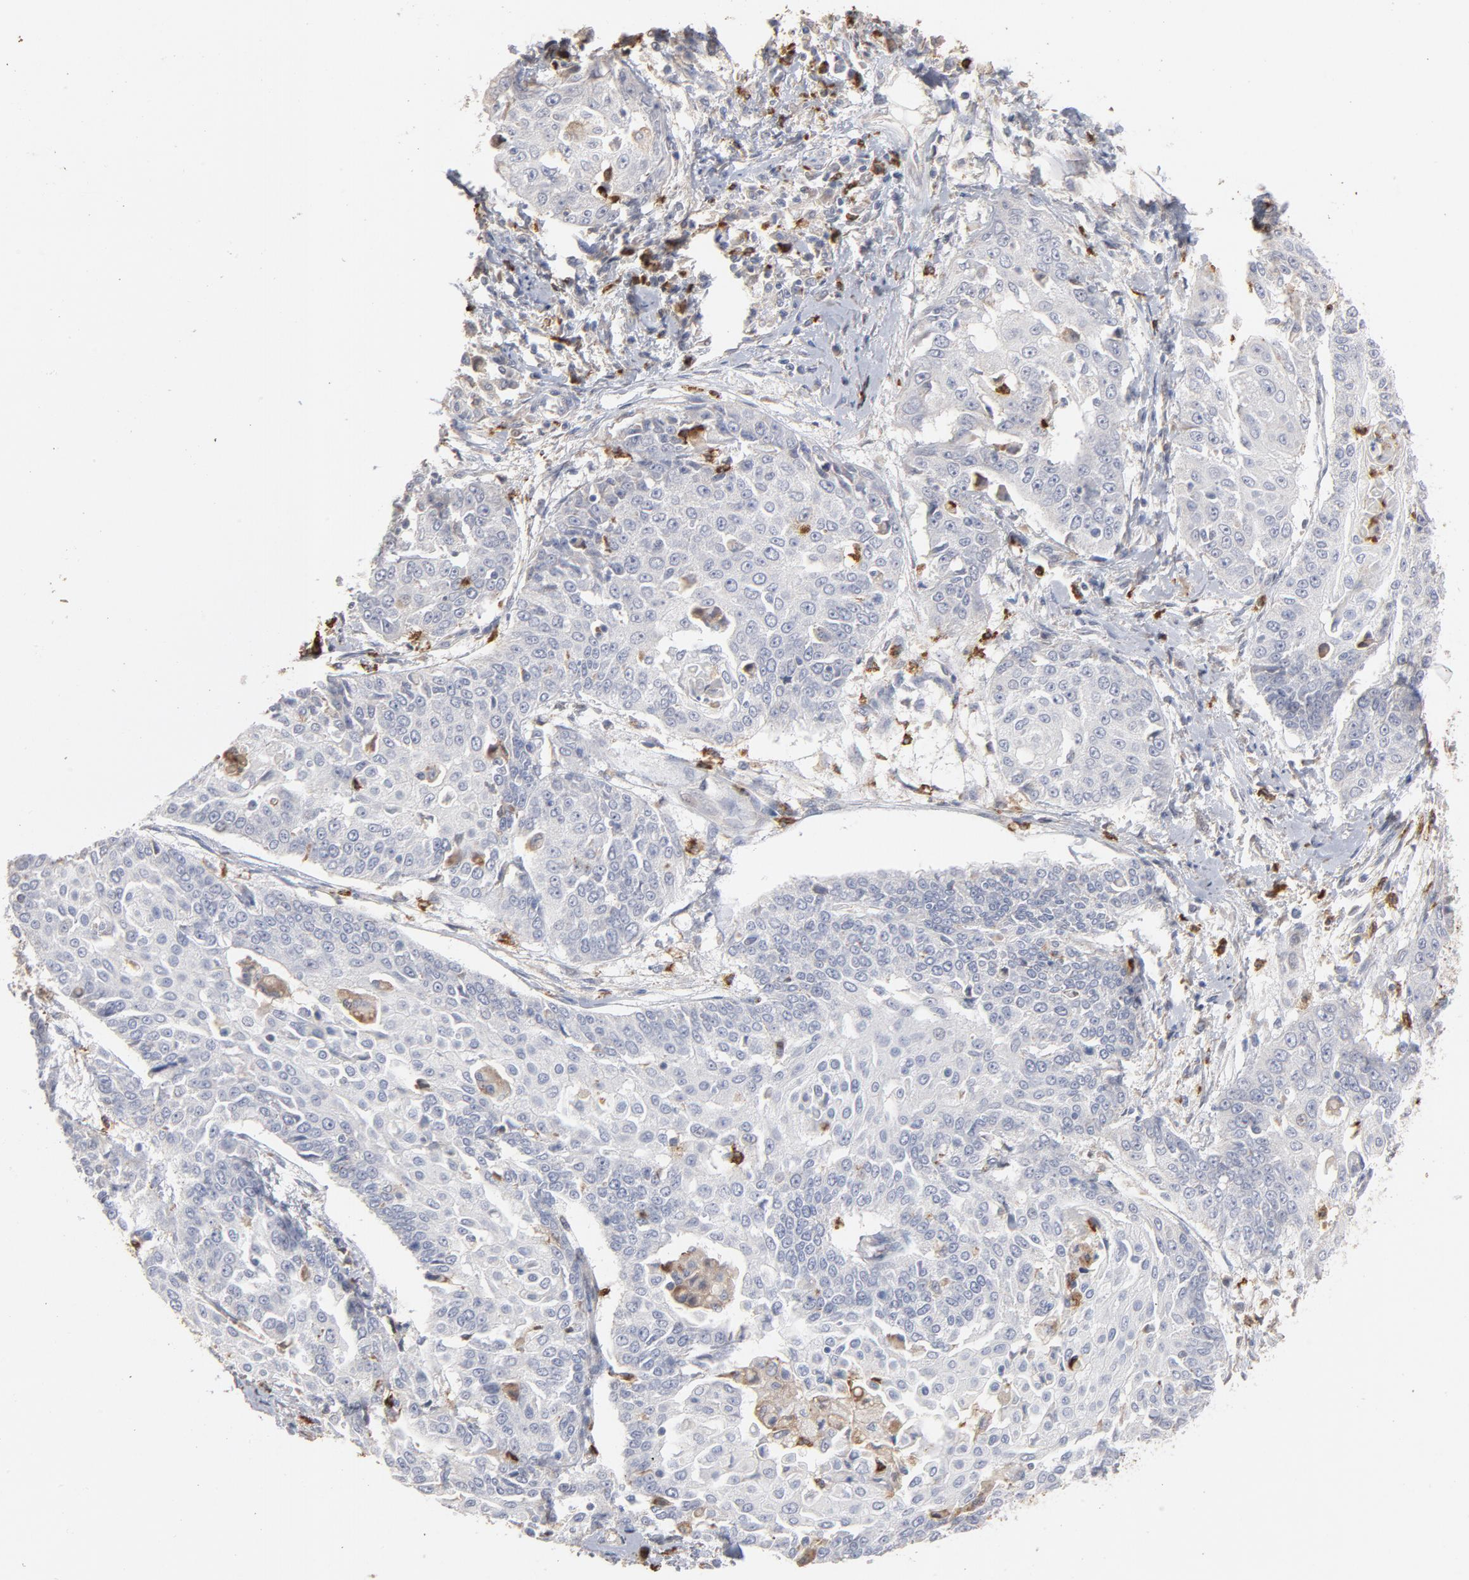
{"staining": {"intensity": "negative", "quantity": "none", "location": "none"}, "tissue": "cervical cancer", "cell_type": "Tumor cells", "image_type": "cancer", "snomed": [{"axis": "morphology", "description": "Squamous cell carcinoma, NOS"}, {"axis": "topography", "description": "Cervix"}], "caption": "A high-resolution histopathology image shows immunohistochemistry staining of squamous cell carcinoma (cervical), which demonstrates no significant expression in tumor cells.", "gene": "PNMA1", "patient": {"sex": "female", "age": 64}}